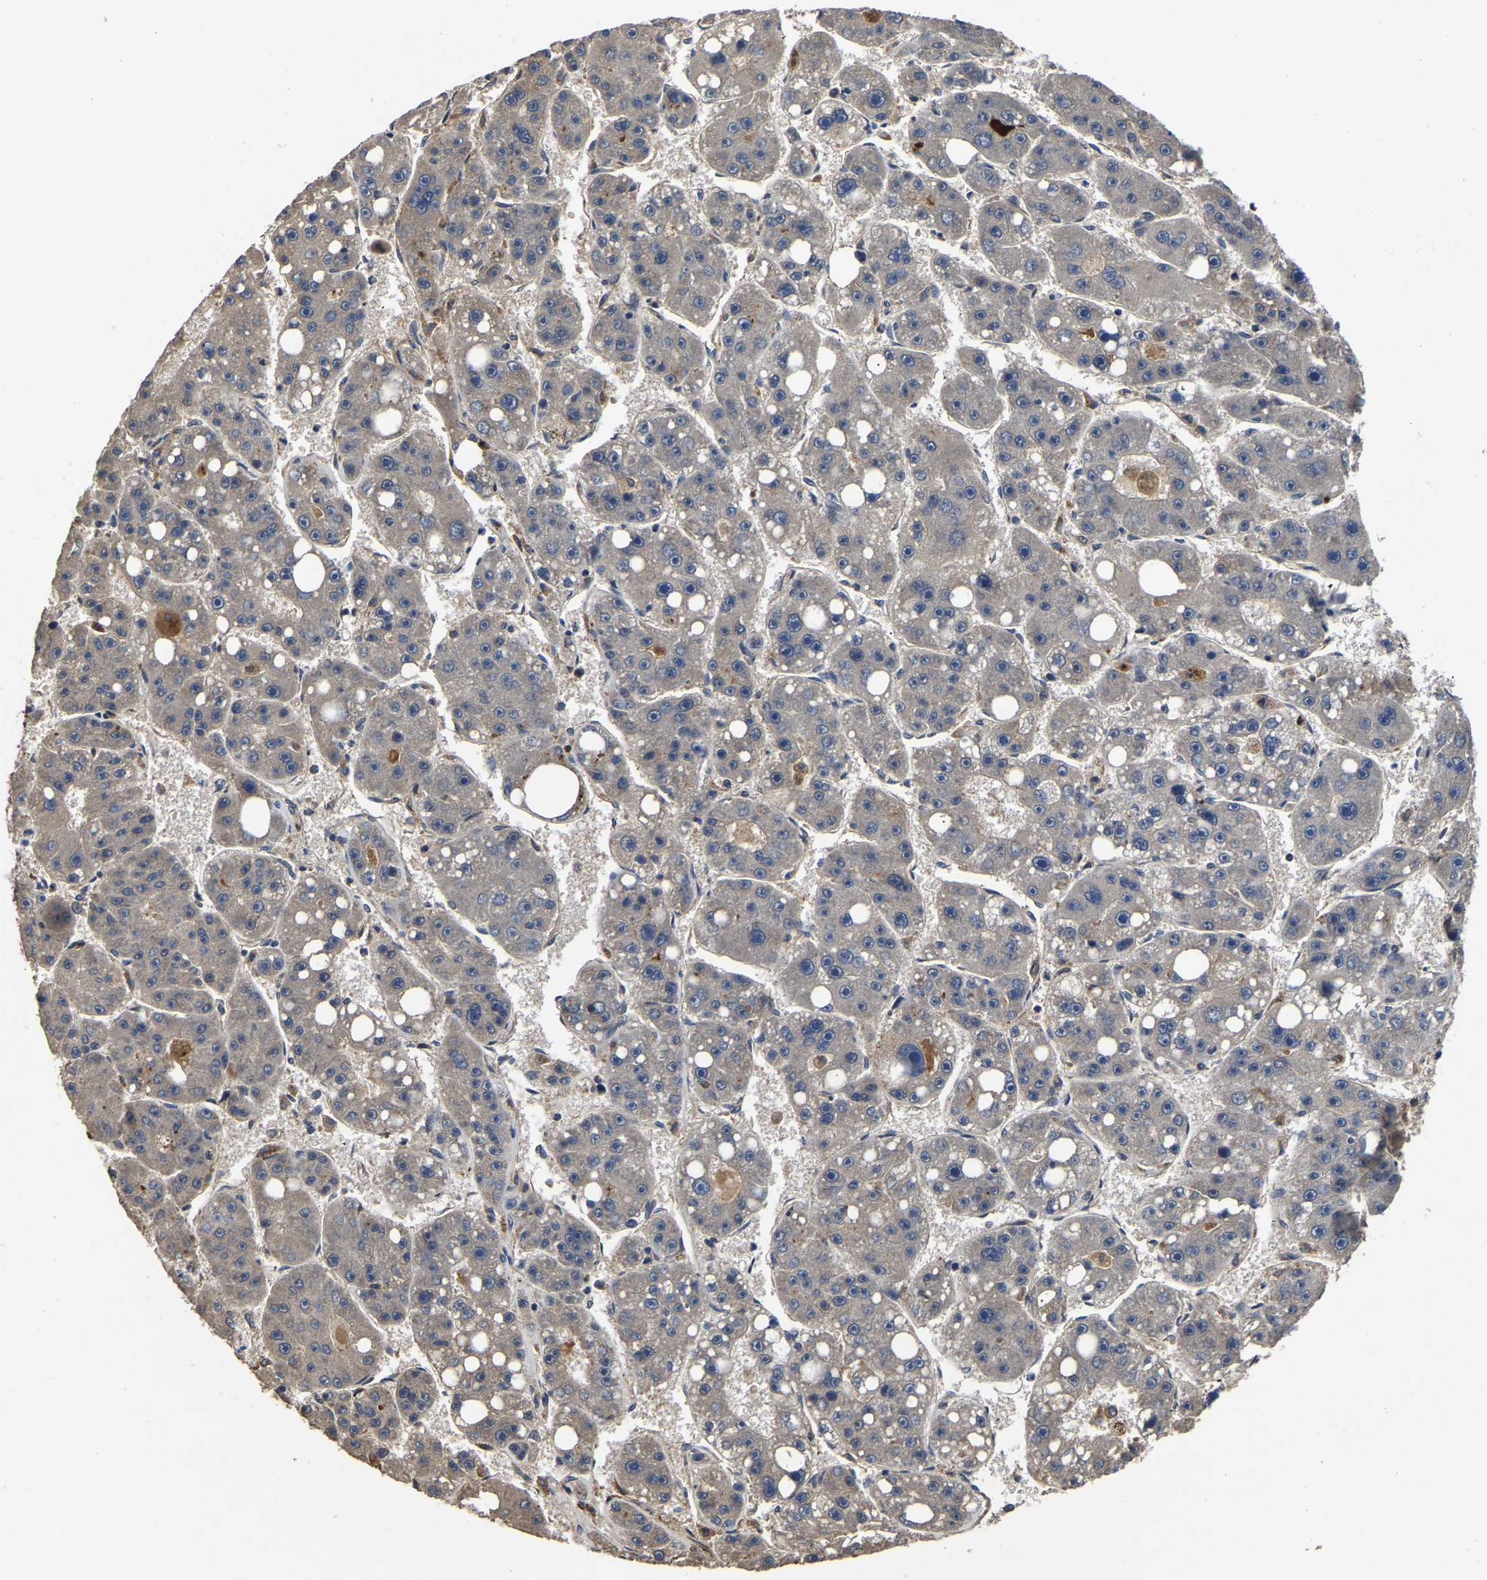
{"staining": {"intensity": "weak", "quantity": "<25%", "location": "cytoplasmic/membranous"}, "tissue": "liver cancer", "cell_type": "Tumor cells", "image_type": "cancer", "snomed": [{"axis": "morphology", "description": "Carcinoma, Hepatocellular, NOS"}, {"axis": "topography", "description": "Liver"}], "caption": "Immunohistochemical staining of hepatocellular carcinoma (liver) reveals no significant expression in tumor cells. Brightfield microscopy of immunohistochemistry stained with DAB (3,3'-diaminobenzidine) (brown) and hematoxylin (blue), captured at high magnification.", "gene": "CRYZL1", "patient": {"sex": "female", "age": 61}}